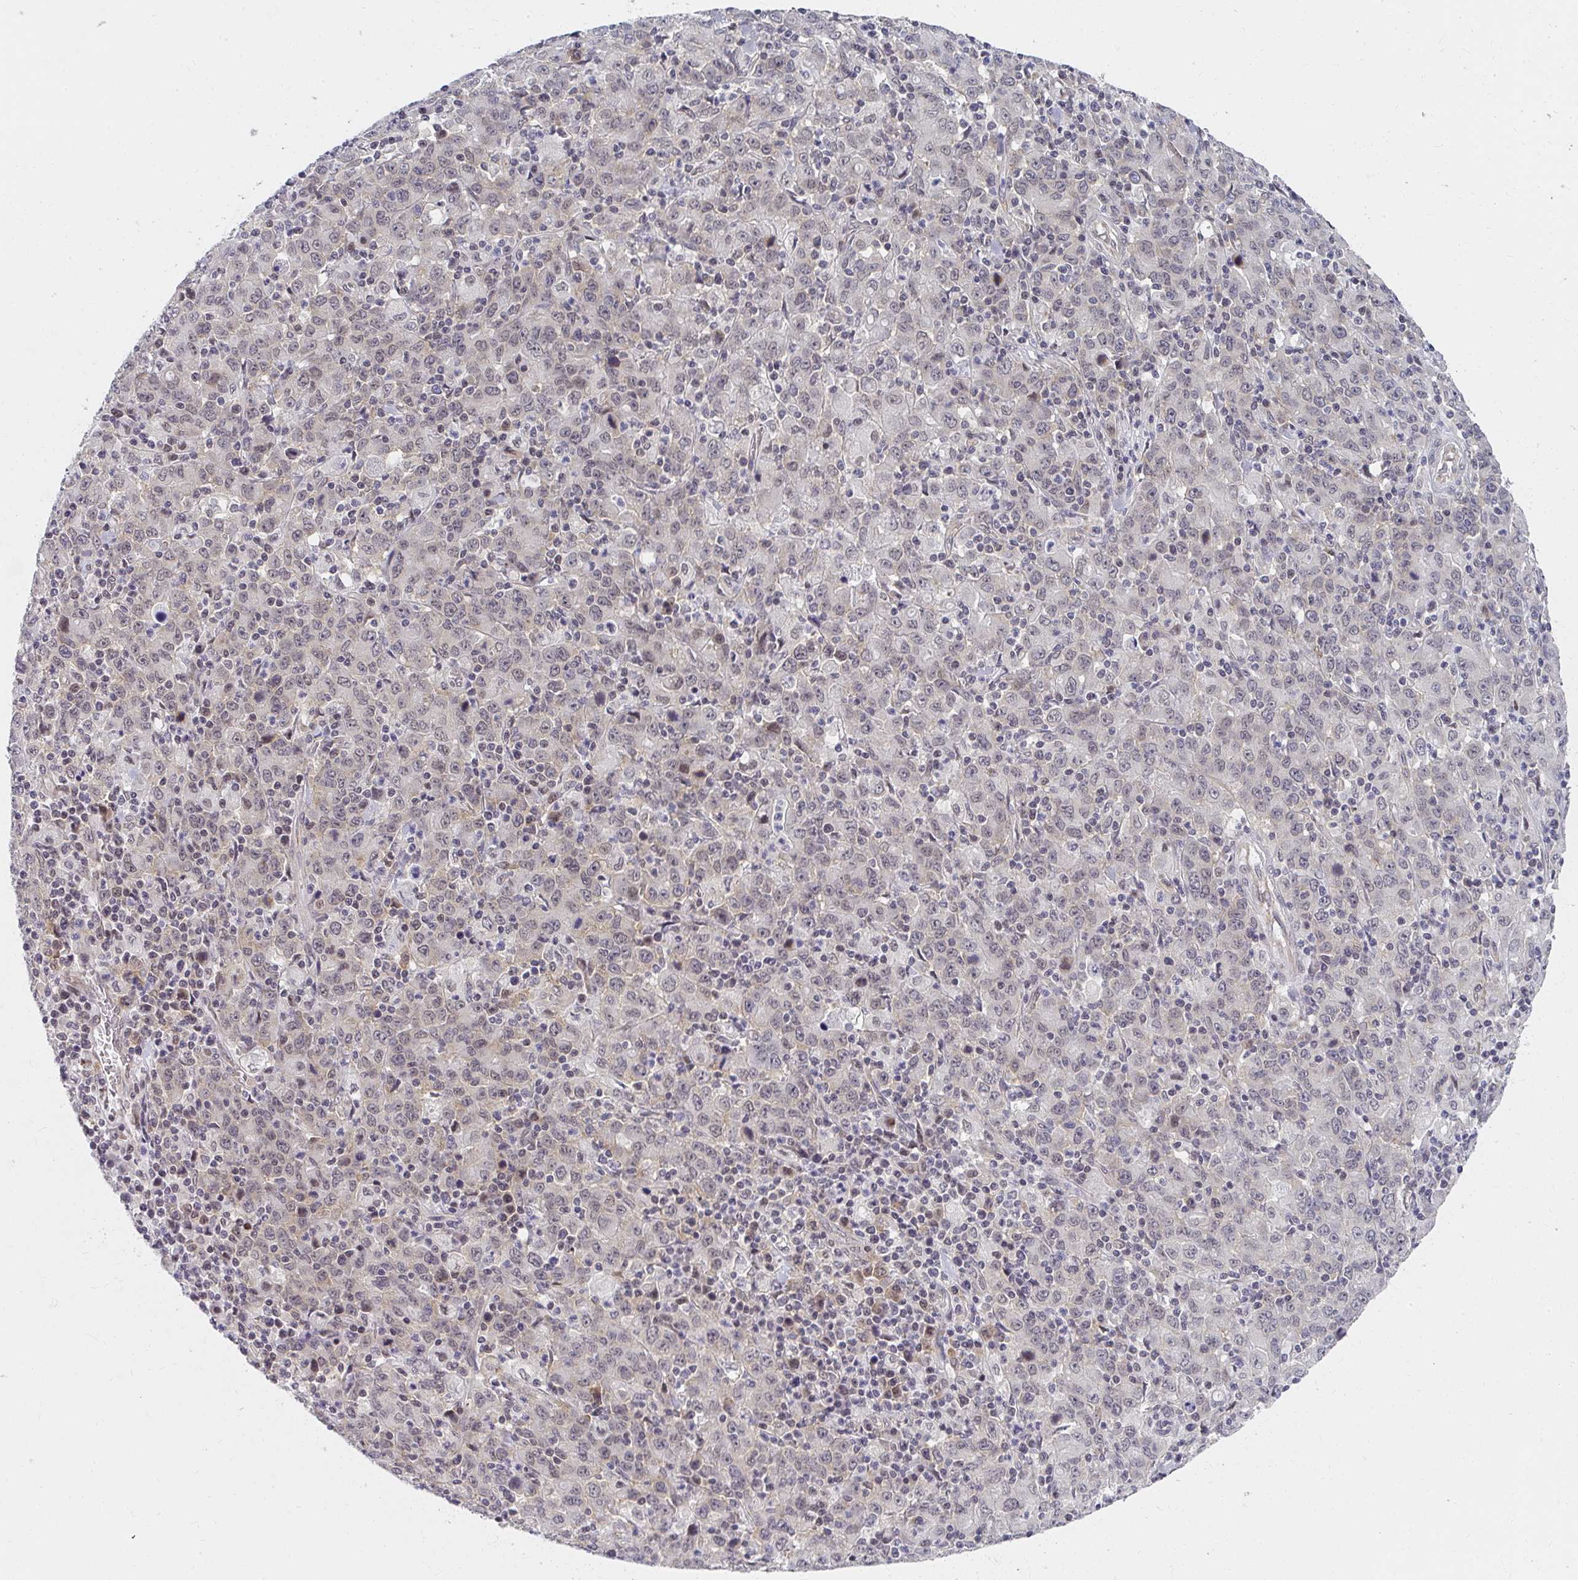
{"staining": {"intensity": "weak", "quantity": "25%-75%", "location": "cytoplasmic/membranous,nuclear"}, "tissue": "stomach cancer", "cell_type": "Tumor cells", "image_type": "cancer", "snomed": [{"axis": "morphology", "description": "Adenocarcinoma, NOS"}, {"axis": "topography", "description": "Stomach, upper"}], "caption": "Protein staining exhibits weak cytoplasmic/membranous and nuclear expression in approximately 25%-75% of tumor cells in adenocarcinoma (stomach). Using DAB (3,3'-diaminobenzidine) (brown) and hematoxylin (blue) stains, captured at high magnification using brightfield microscopy.", "gene": "SYNCRIP", "patient": {"sex": "male", "age": 69}}